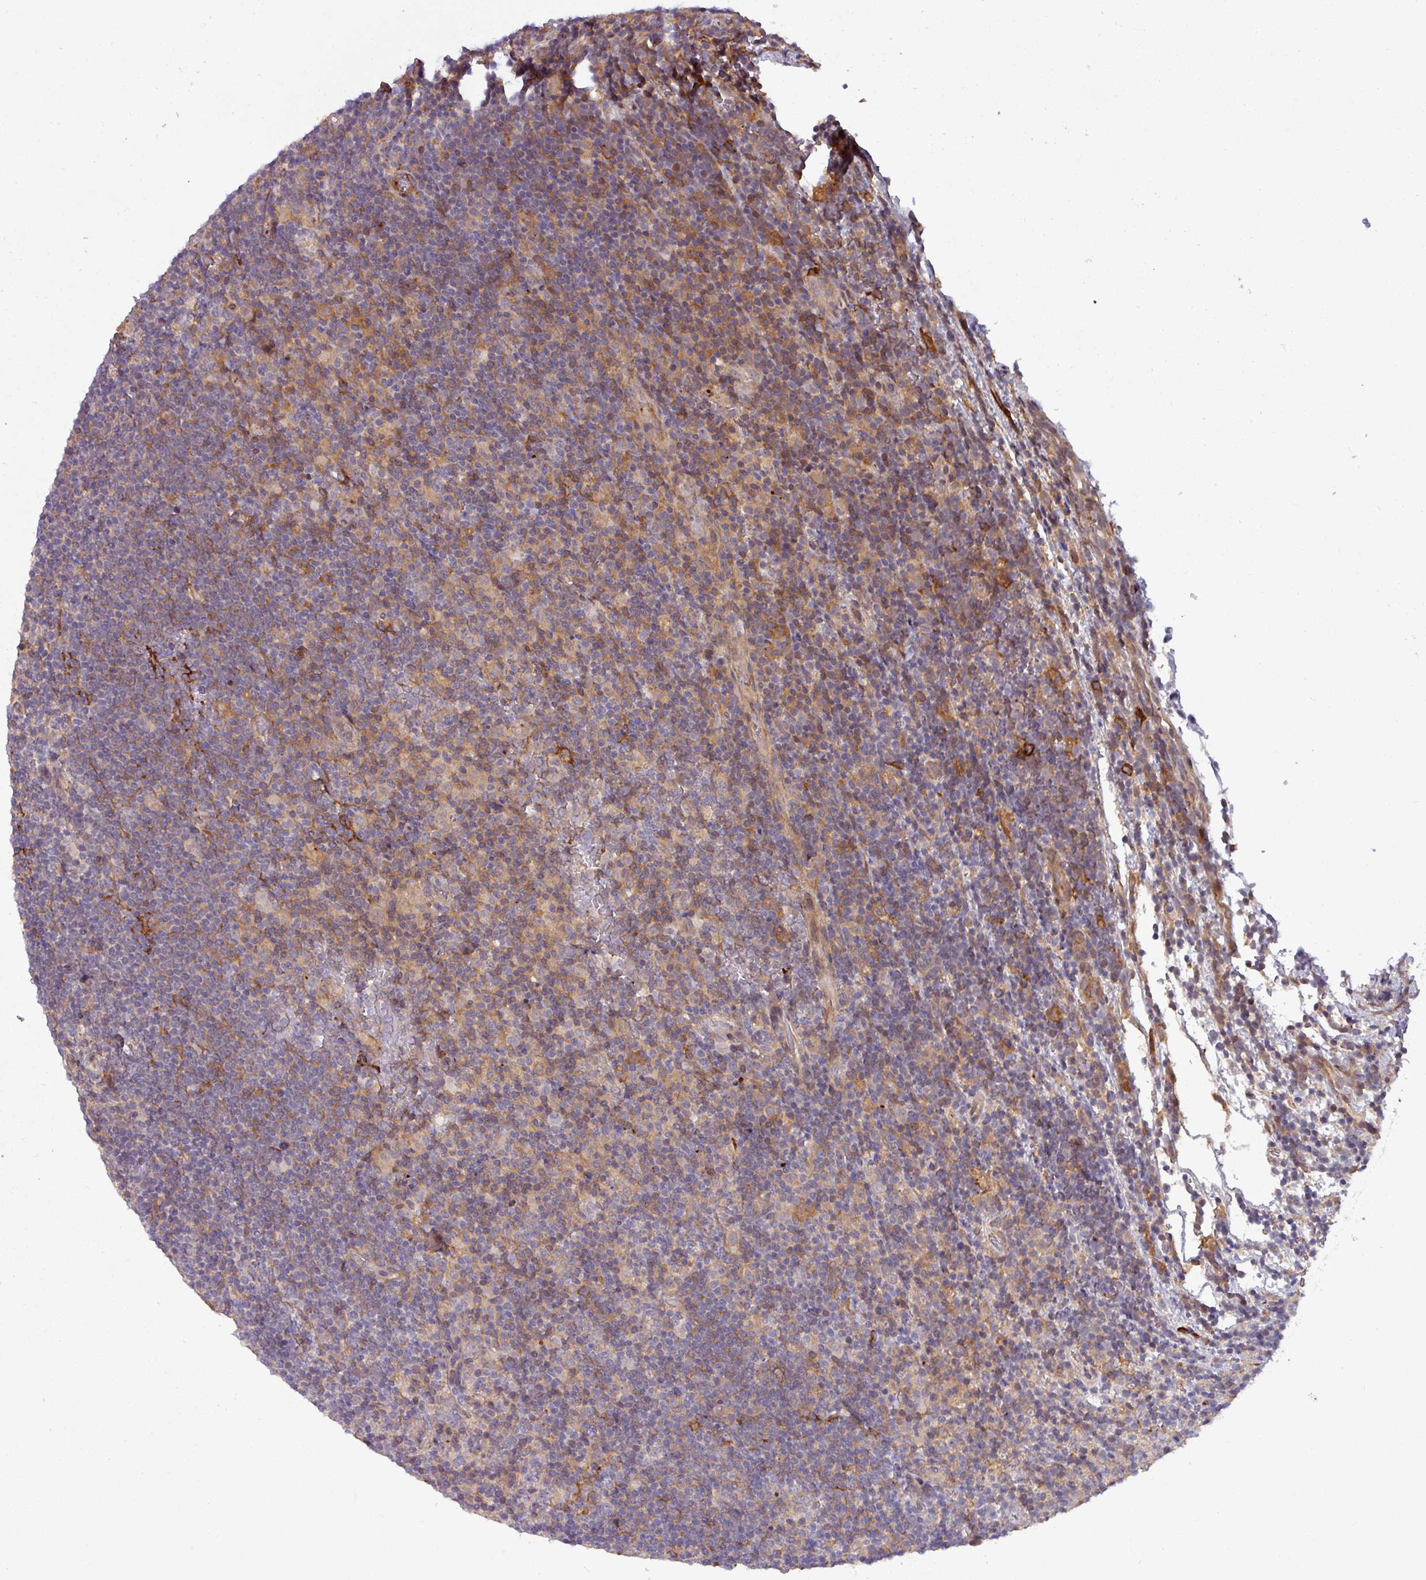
{"staining": {"intensity": "negative", "quantity": "none", "location": "none"}, "tissue": "lymphoma", "cell_type": "Tumor cells", "image_type": "cancer", "snomed": [{"axis": "morphology", "description": "Hodgkin's disease, NOS"}, {"axis": "topography", "description": "Lymph node"}], "caption": "There is no significant staining in tumor cells of lymphoma. (Brightfield microscopy of DAB (3,3'-diaminobenzidine) IHC at high magnification).", "gene": "PCED1A", "patient": {"sex": "female", "age": 57}}